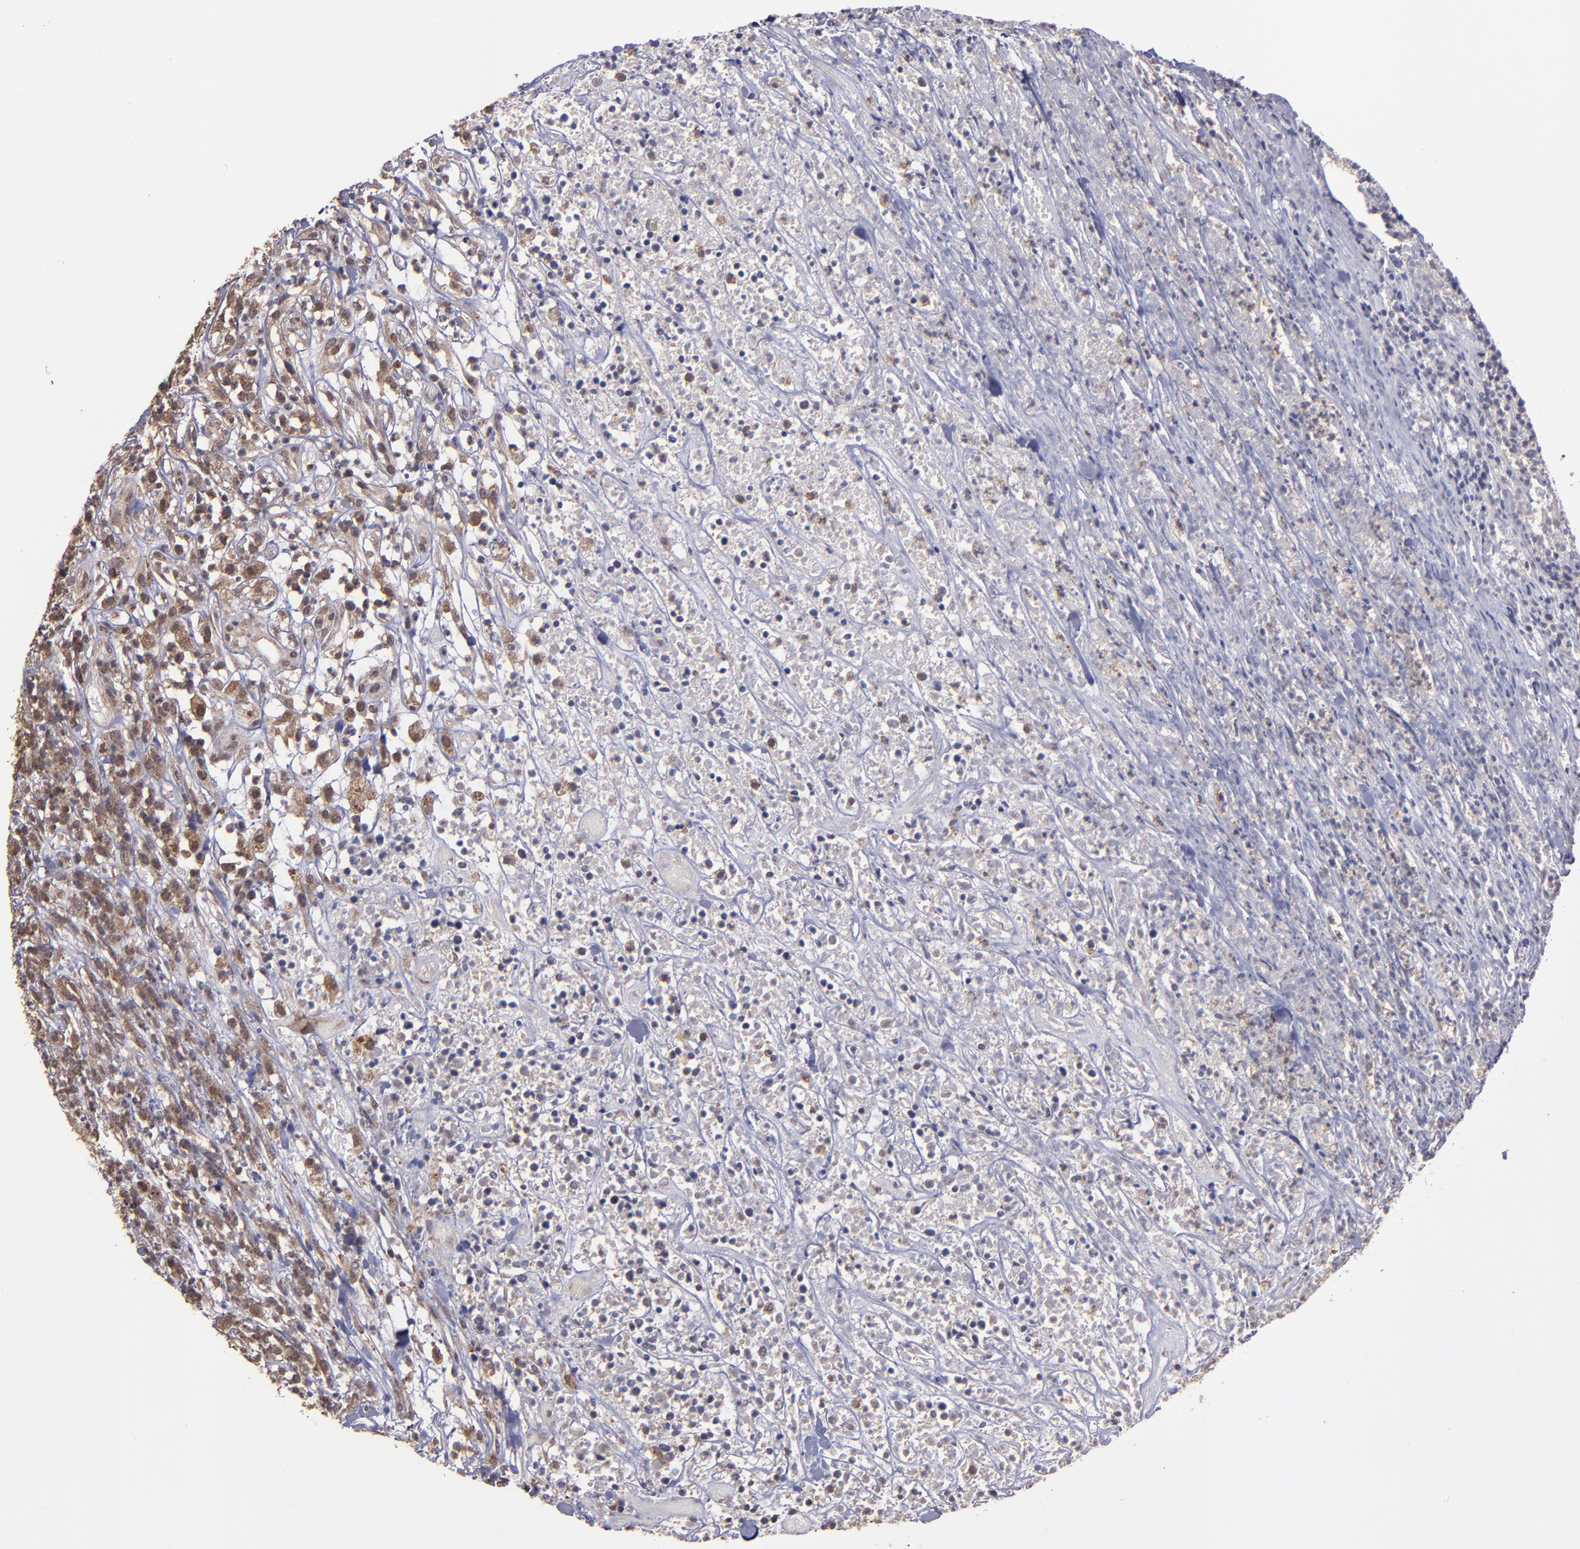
{"staining": {"intensity": "moderate", "quantity": "25%-75%", "location": "cytoplasmic/membranous,nuclear"}, "tissue": "lymphoma", "cell_type": "Tumor cells", "image_type": "cancer", "snomed": [{"axis": "morphology", "description": "Malignant lymphoma, non-Hodgkin's type, High grade"}, {"axis": "topography", "description": "Lymph node"}], "caption": "Immunohistochemical staining of human lymphoma shows medium levels of moderate cytoplasmic/membranous and nuclear protein positivity in approximately 25%-75% of tumor cells.", "gene": "SIPA1L1", "patient": {"sex": "female", "age": 73}}